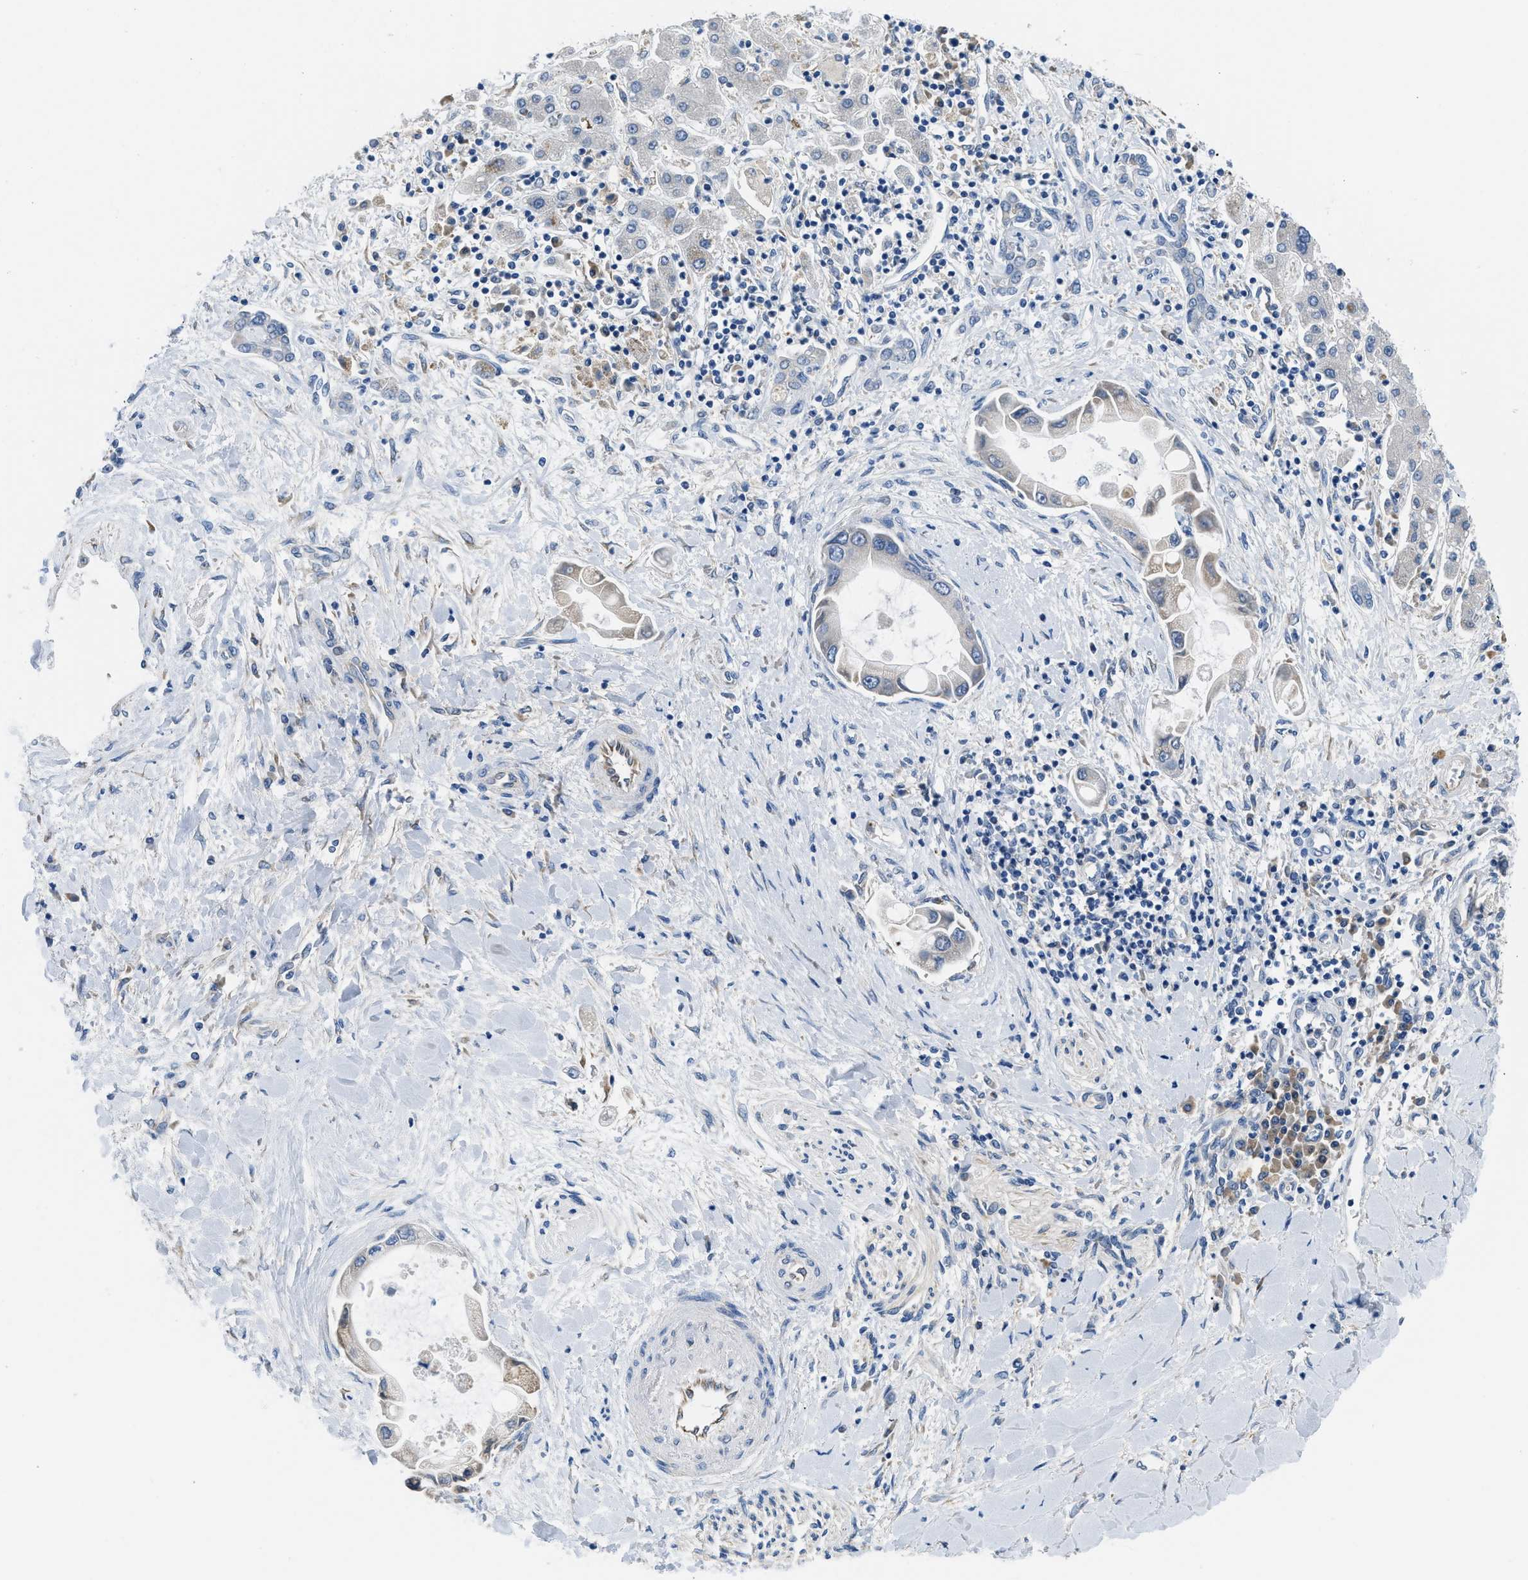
{"staining": {"intensity": "weak", "quantity": "<25%", "location": "cytoplasmic/membranous"}, "tissue": "liver cancer", "cell_type": "Tumor cells", "image_type": "cancer", "snomed": [{"axis": "morphology", "description": "Cholangiocarcinoma"}, {"axis": "topography", "description": "Liver"}], "caption": "Tumor cells are negative for brown protein staining in liver cancer. (Stains: DAB (3,3'-diaminobenzidine) immunohistochemistry (IHC) with hematoxylin counter stain, Microscopy: brightfield microscopy at high magnification).", "gene": "BNC2", "patient": {"sex": "male", "age": 50}}